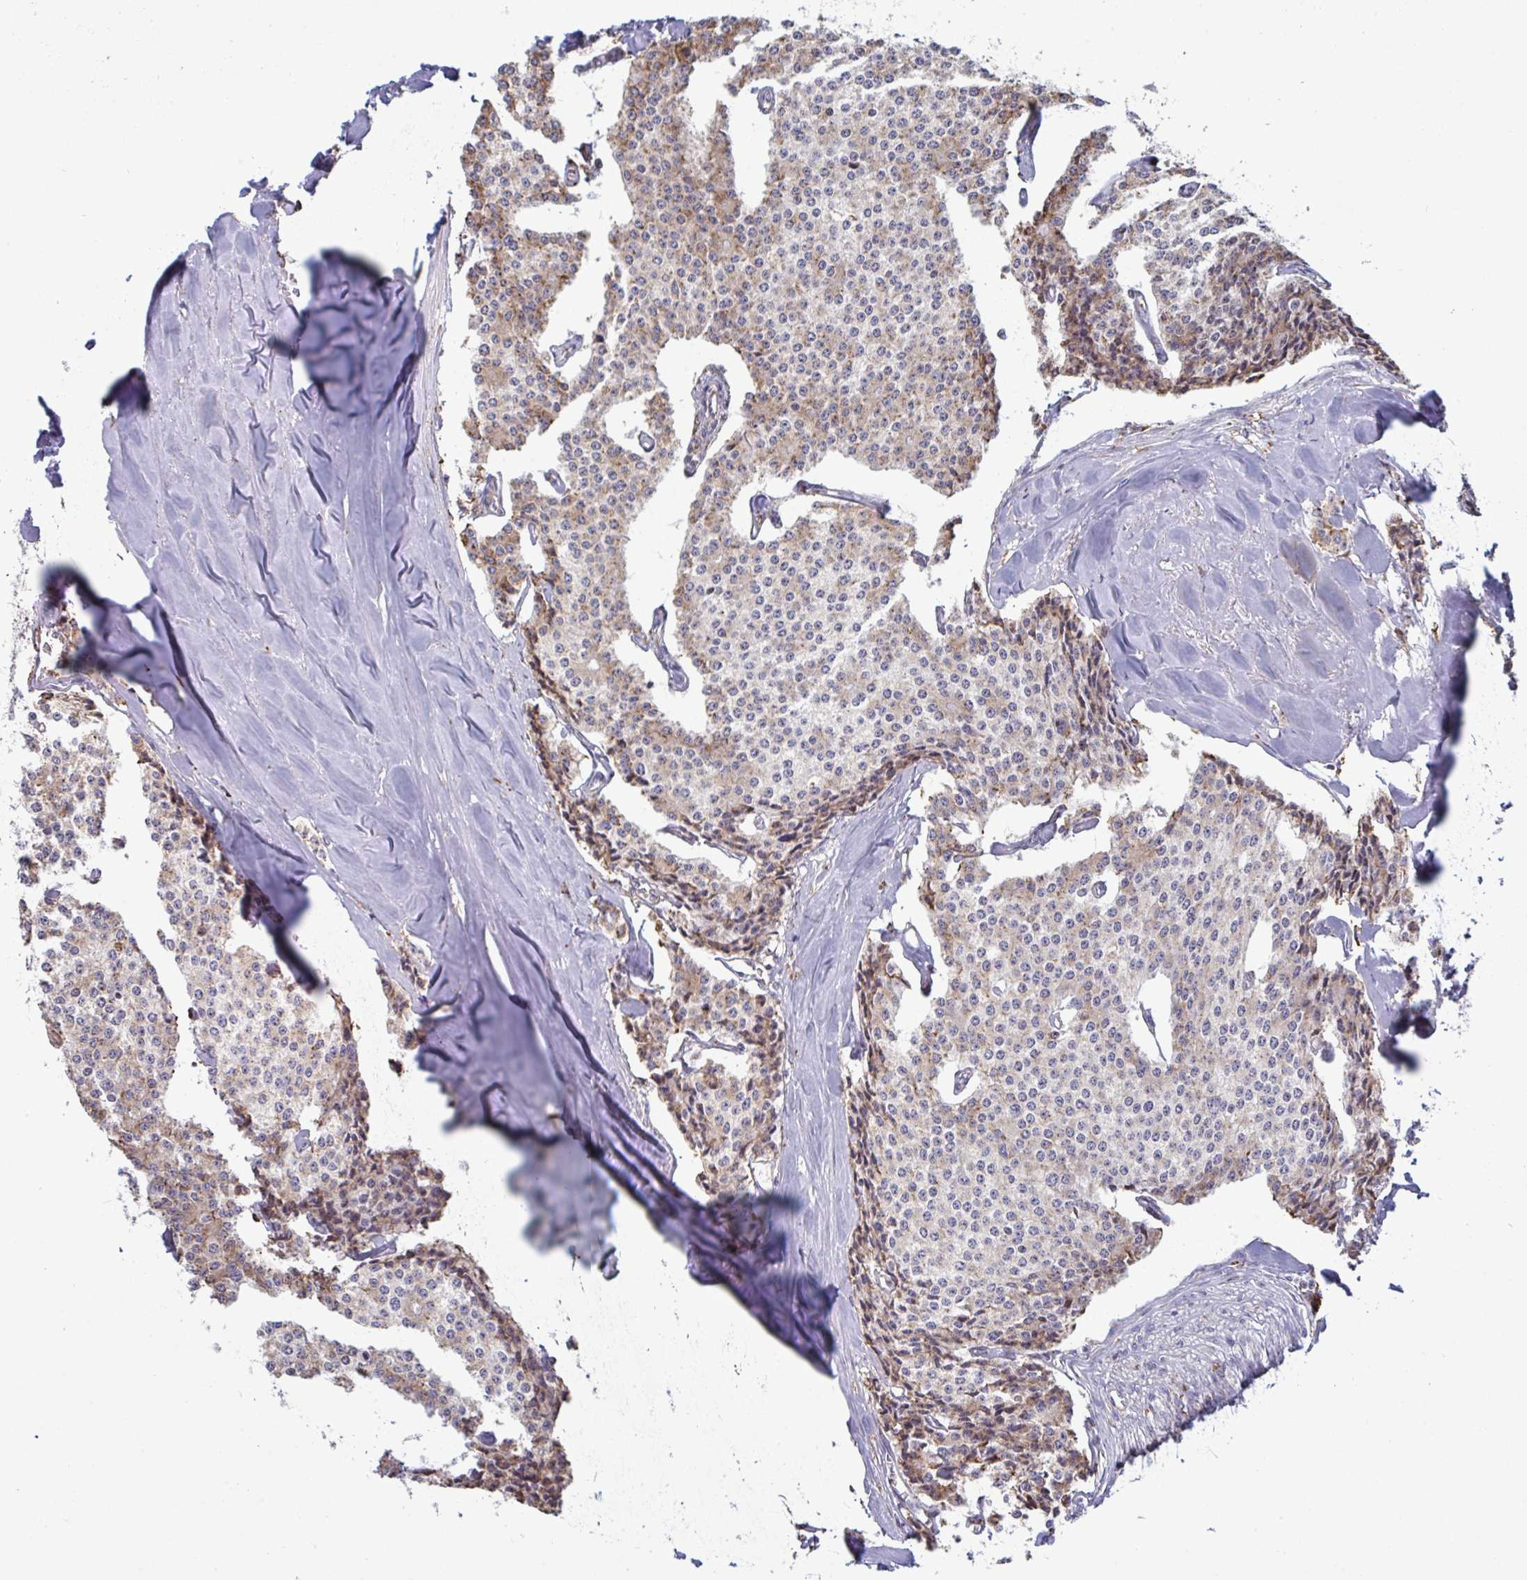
{"staining": {"intensity": "weak", "quantity": "25%-75%", "location": "cytoplasmic/membranous"}, "tissue": "carcinoid", "cell_type": "Tumor cells", "image_type": "cancer", "snomed": [{"axis": "morphology", "description": "Carcinoid, malignant, NOS"}, {"axis": "topography", "description": "Small intestine"}], "caption": "High-magnification brightfield microscopy of carcinoid stained with DAB (brown) and counterstained with hematoxylin (blue). tumor cells exhibit weak cytoplasmic/membranous positivity is appreciated in about25%-75% of cells.", "gene": "MYMK", "patient": {"sex": "female", "age": 64}}